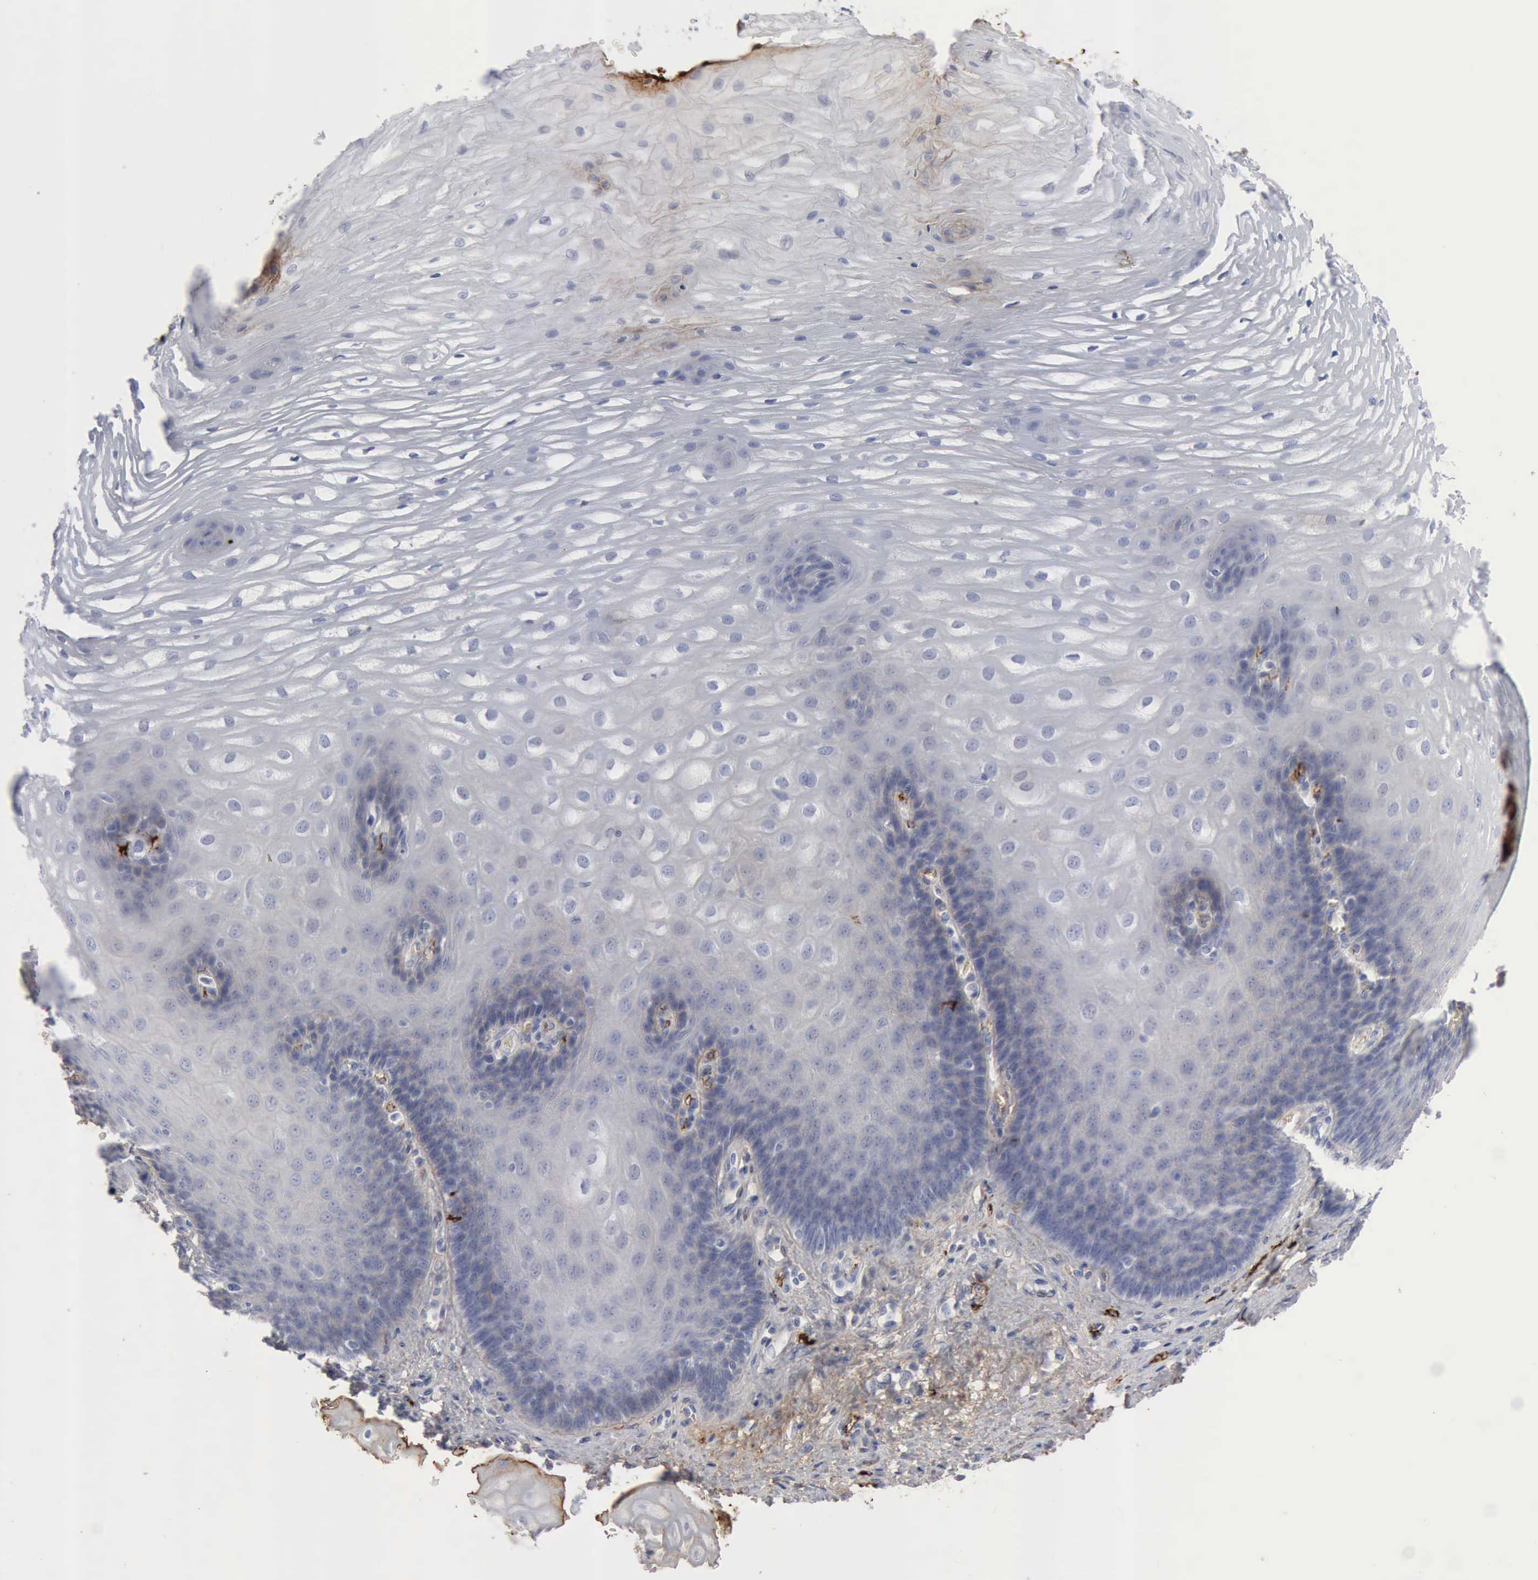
{"staining": {"intensity": "negative", "quantity": "none", "location": "none"}, "tissue": "esophagus", "cell_type": "Squamous epithelial cells", "image_type": "normal", "snomed": [{"axis": "morphology", "description": "Normal tissue, NOS"}, {"axis": "morphology", "description": "Adenocarcinoma, NOS"}, {"axis": "topography", "description": "Esophagus"}, {"axis": "topography", "description": "Stomach"}], "caption": "IHC histopathology image of benign esophagus: esophagus stained with DAB (3,3'-diaminobenzidine) shows no significant protein staining in squamous epithelial cells.", "gene": "C4BPA", "patient": {"sex": "male", "age": 62}}